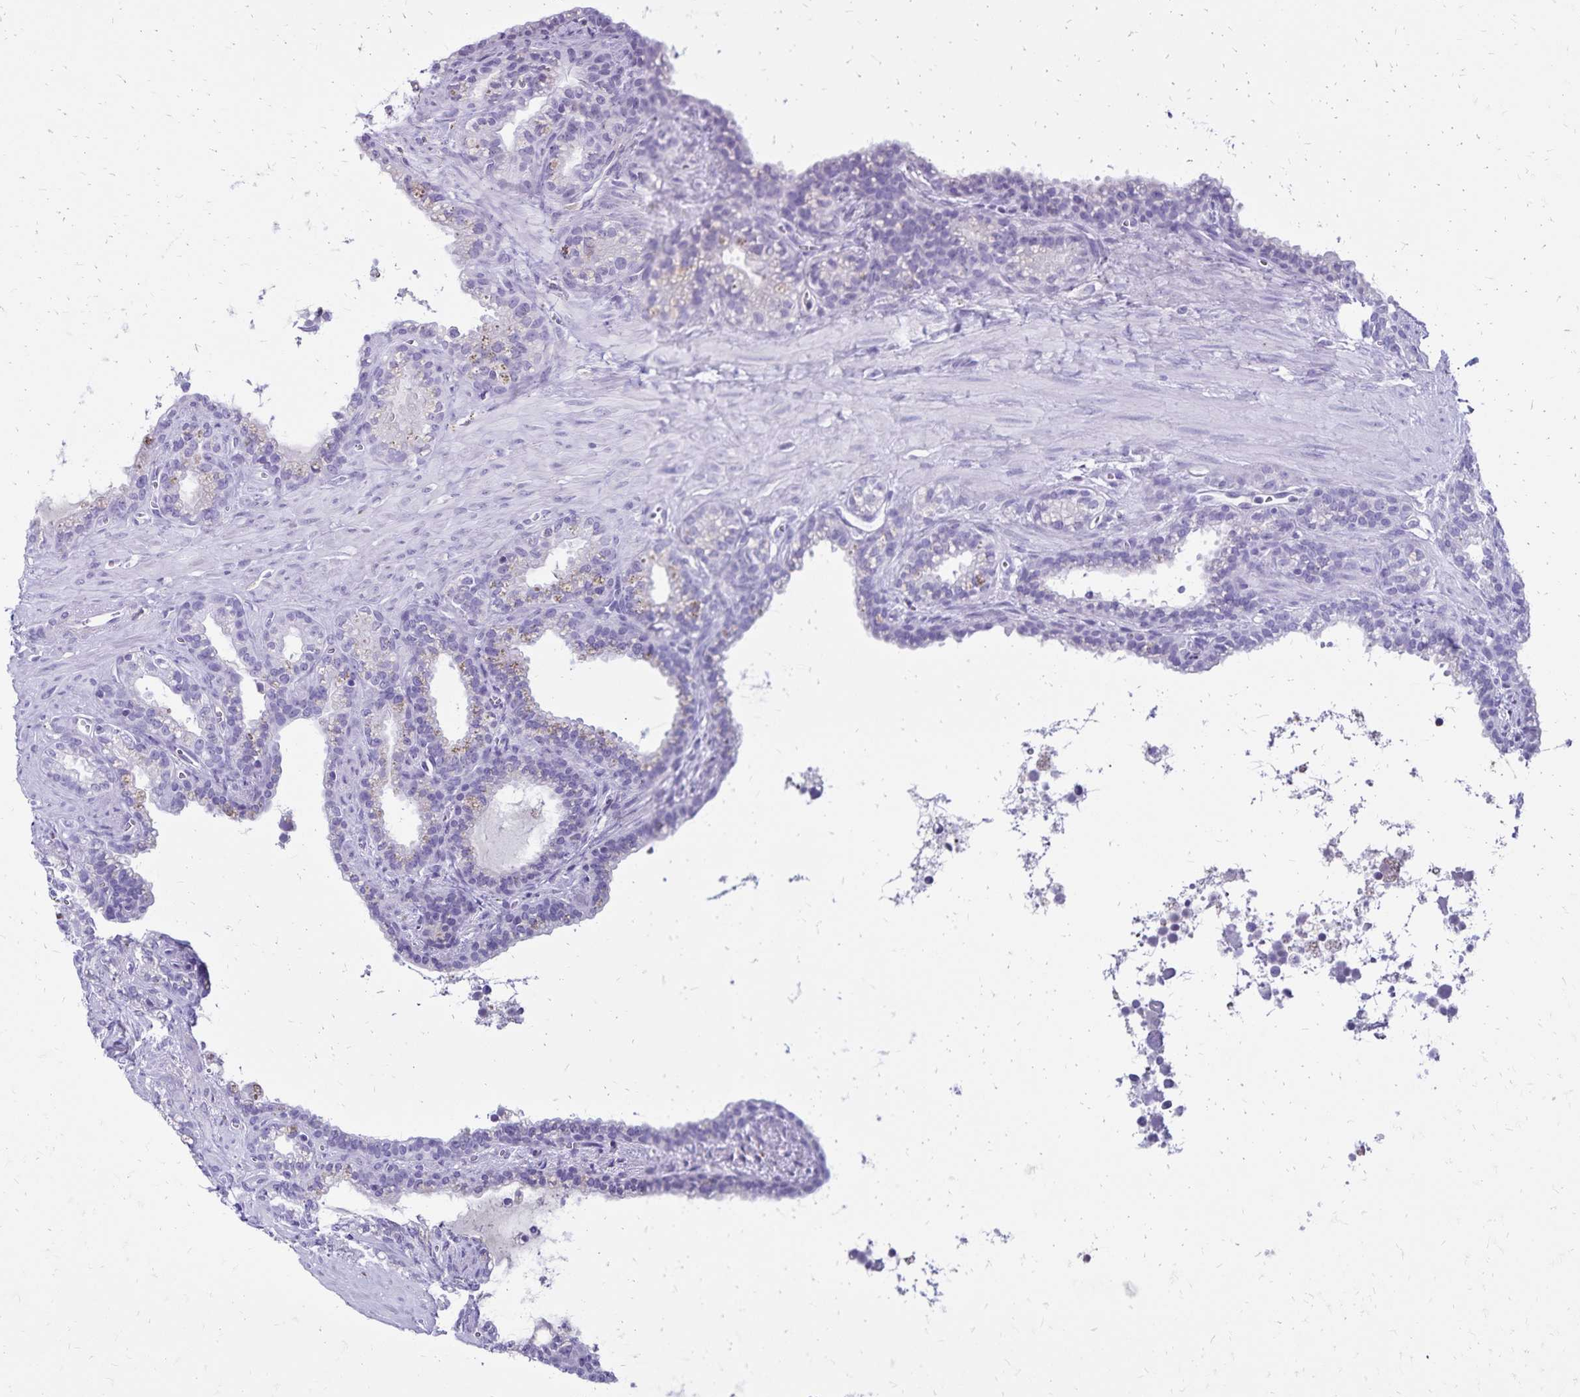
{"staining": {"intensity": "negative", "quantity": "none", "location": "none"}, "tissue": "seminal vesicle", "cell_type": "Glandular cells", "image_type": "normal", "snomed": [{"axis": "morphology", "description": "Normal tissue, NOS"}, {"axis": "topography", "description": "Seminal veicle"}], "caption": "DAB (3,3'-diaminobenzidine) immunohistochemical staining of normal seminal vesicle demonstrates no significant staining in glandular cells.", "gene": "CD27", "patient": {"sex": "male", "age": 76}}